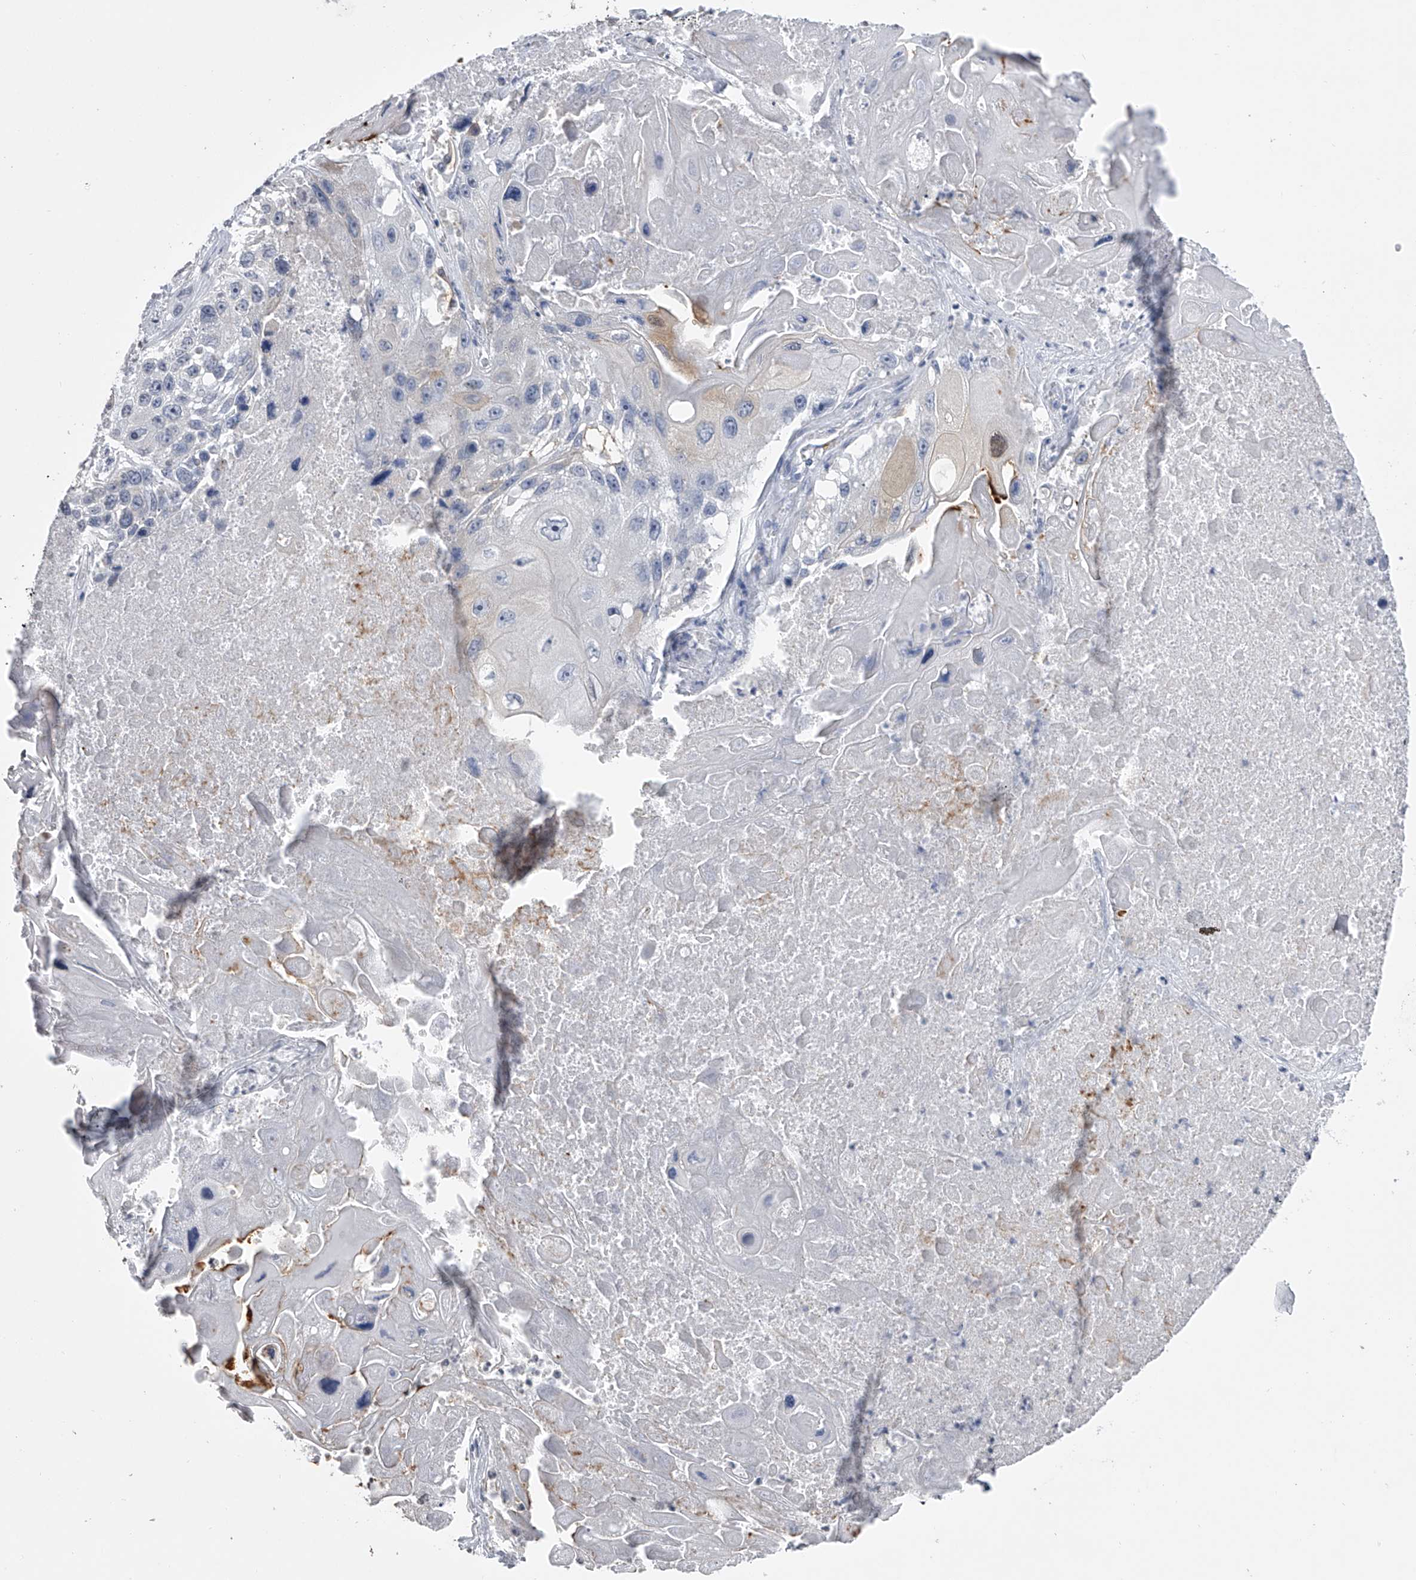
{"staining": {"intensity": "negative", "quantity": "none", "location": "none"}, "tissue": "lung cancer", "cell_type": "Tumor cells", "image_type": "cancer", "snomed": [{"axis": "morphology", "description": "Squamous cell carcinoma, NOS"}, {"axis": "topography", "description": "Lung"}], "caption": "Immunohistochemistry of human lung squamous cell carcinoma demonstrates no positivity in tumor cells.", "gene": "TASP1", "patient": {"sex": "male", "age": 61}}